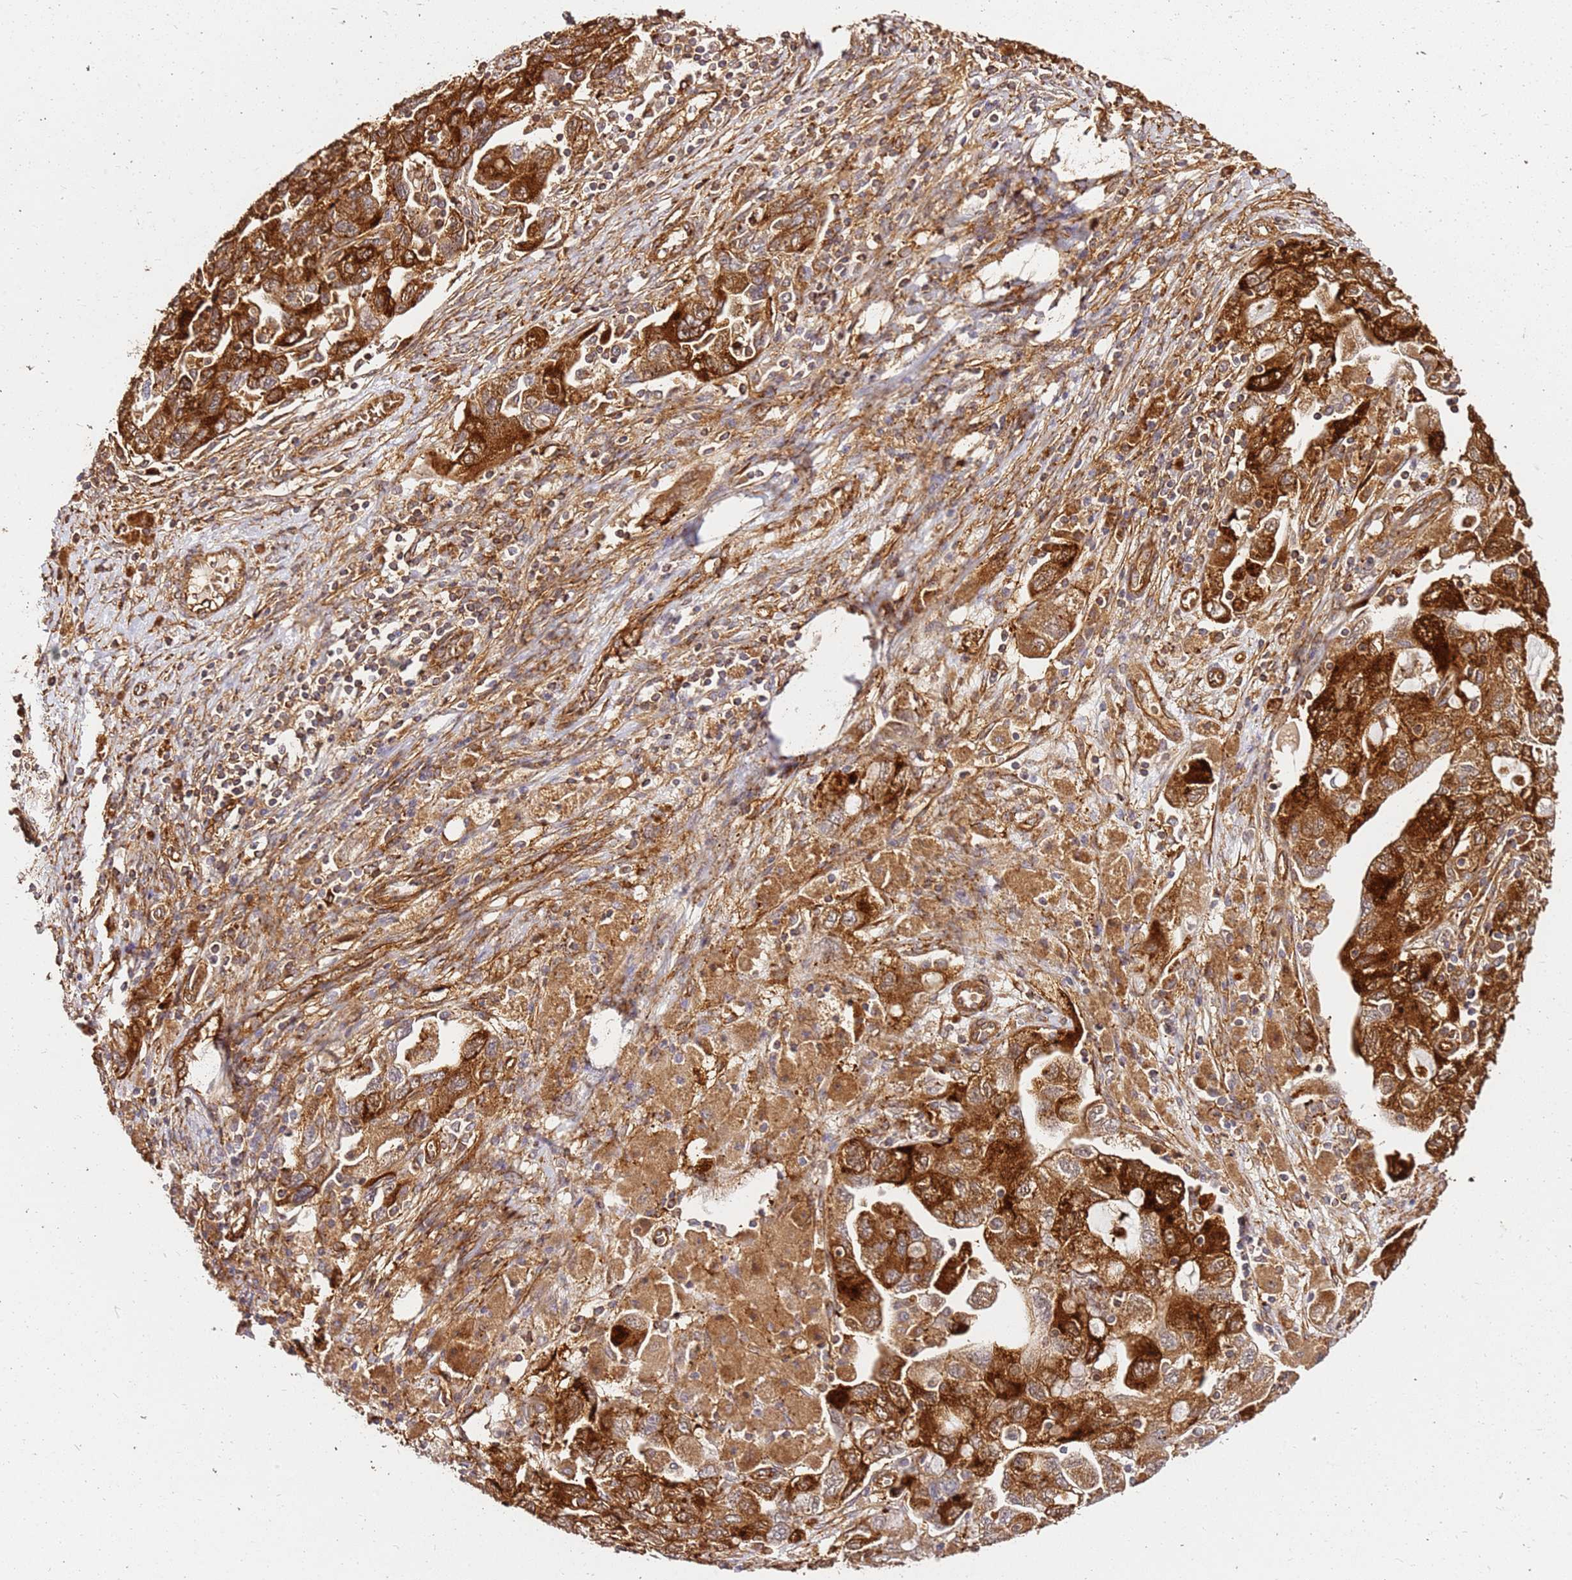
{"staining": {"intensity": "strong", "quantity": ">75%", "location": "cytoplasmic/membranous"}, "tissue": "ovarian cancer", "cell_type": "Tumor cells", "image_type": "cancer", "snomed": [{"axis": "morphology", "description": "Carcinoma, NOS"}, {"axis": "morphology", "description": "Cystadenocarcinoma, serous, NOS"}, {"axis": "topography", "description": "Ovary"}], "caption": "This photomicrograph displays immunohistochemistry (IHC) staining of human ovarian cancer (carcinoma), with high strong cytoplasmic/membranous positivity in approximately >75% of tumor cells.", "gene": "DVL3", "patient": {"sex": "female", "age": 69}}